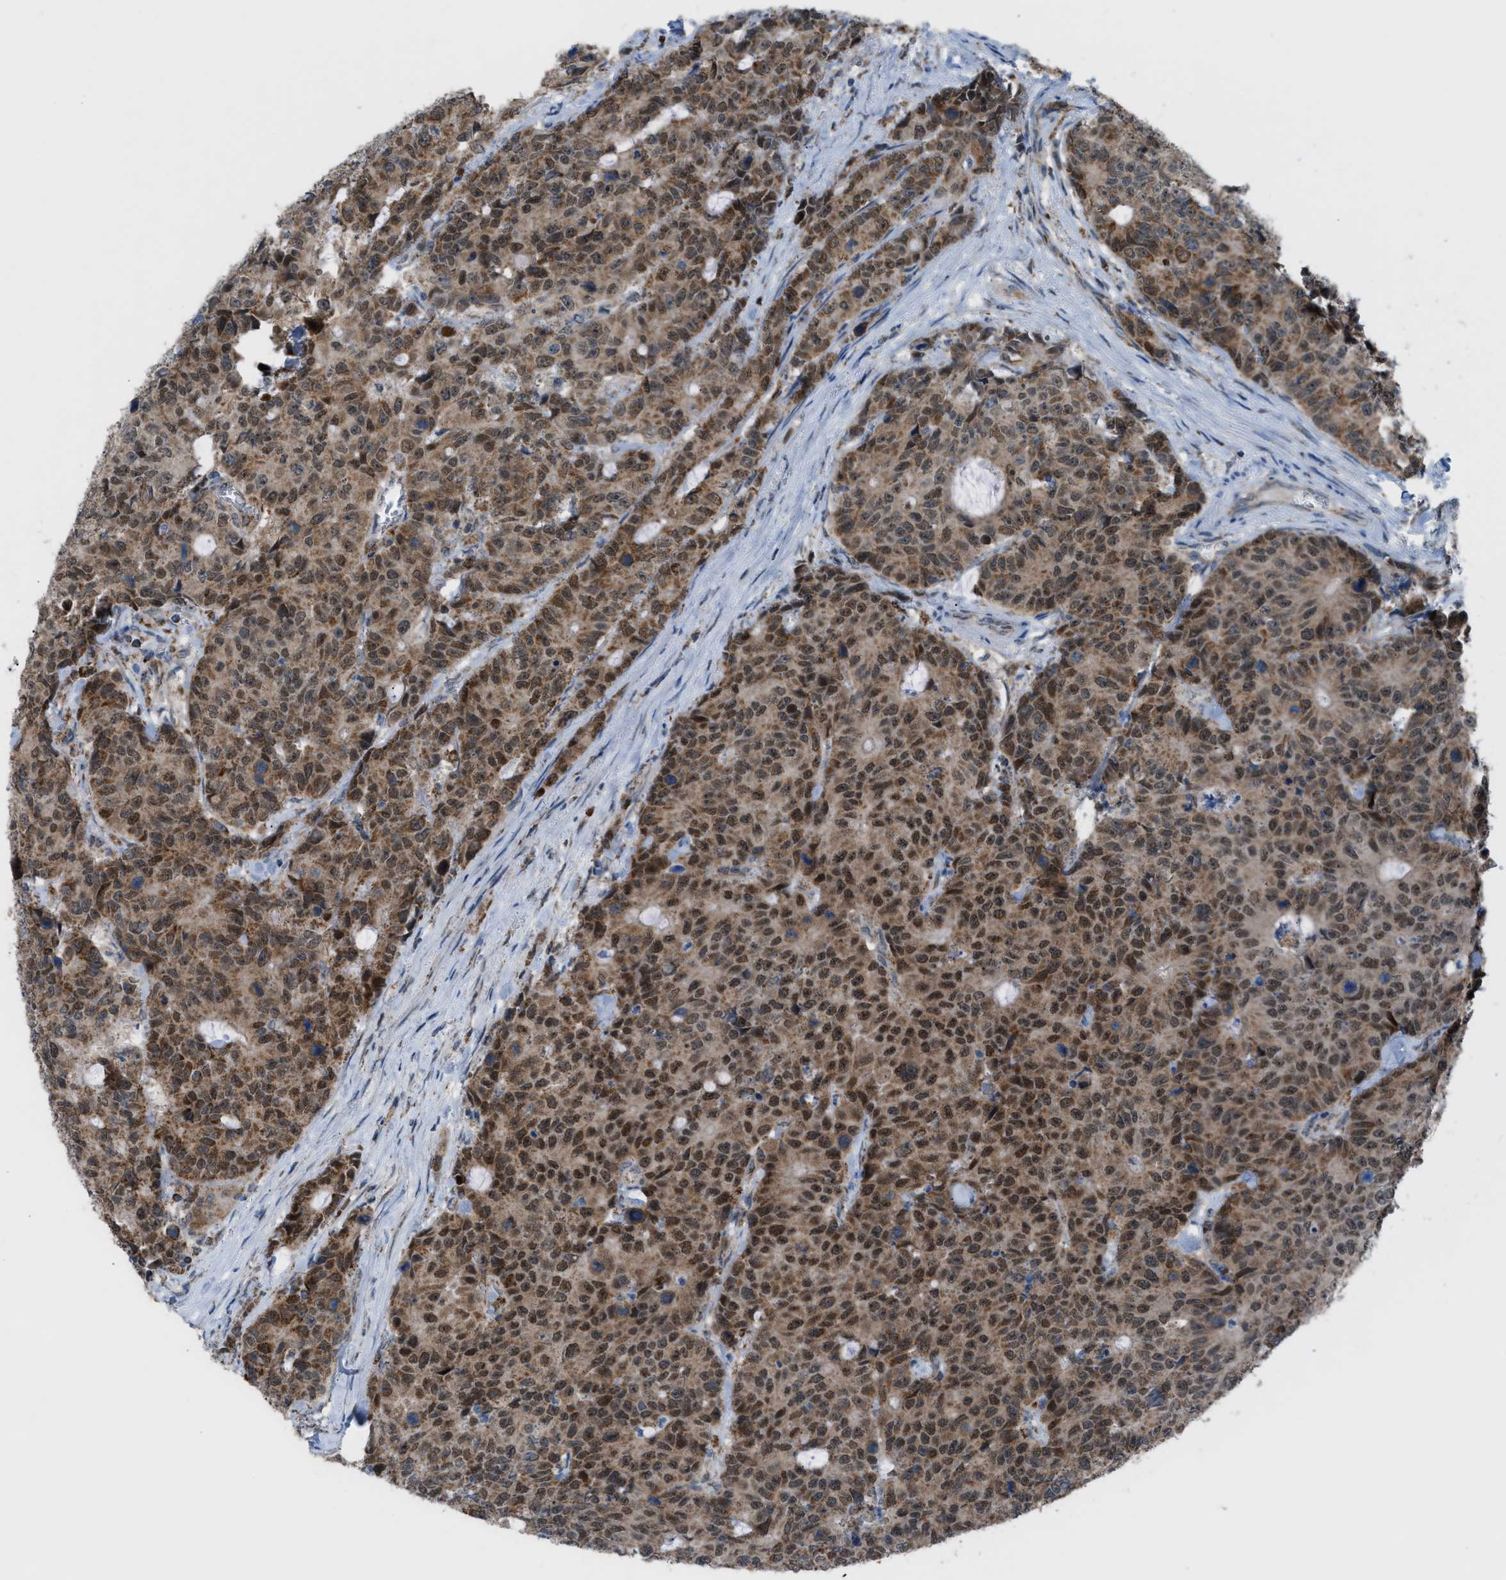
{"staining": {"intensity": "strong", "quantity": ">75%", "location": "cytoplasmic/membranous,nuclear"}, "tissue": "colorectal cancer", "cell_type": "Tumor cells", "image_type": "cancer", "snomed": [{"axis": "morphology", "description": "Adenocarcinoma, NOS"}, {"axis": "topography", "description": "Colon"}], "caption": "Colorectal cancer was stained to show a protein in brown. There is high levels of strong cytoplasmic/membranous and nuclear staining in approximately >75% of tumor cells. The staining was performed using DAB to visualize the protein expression in brown, while the nuclei were stained in blue with hematoxylin (Magnification: 20x).", "gene": "SRM", "patient": {"sex": "female", "age": 86}}